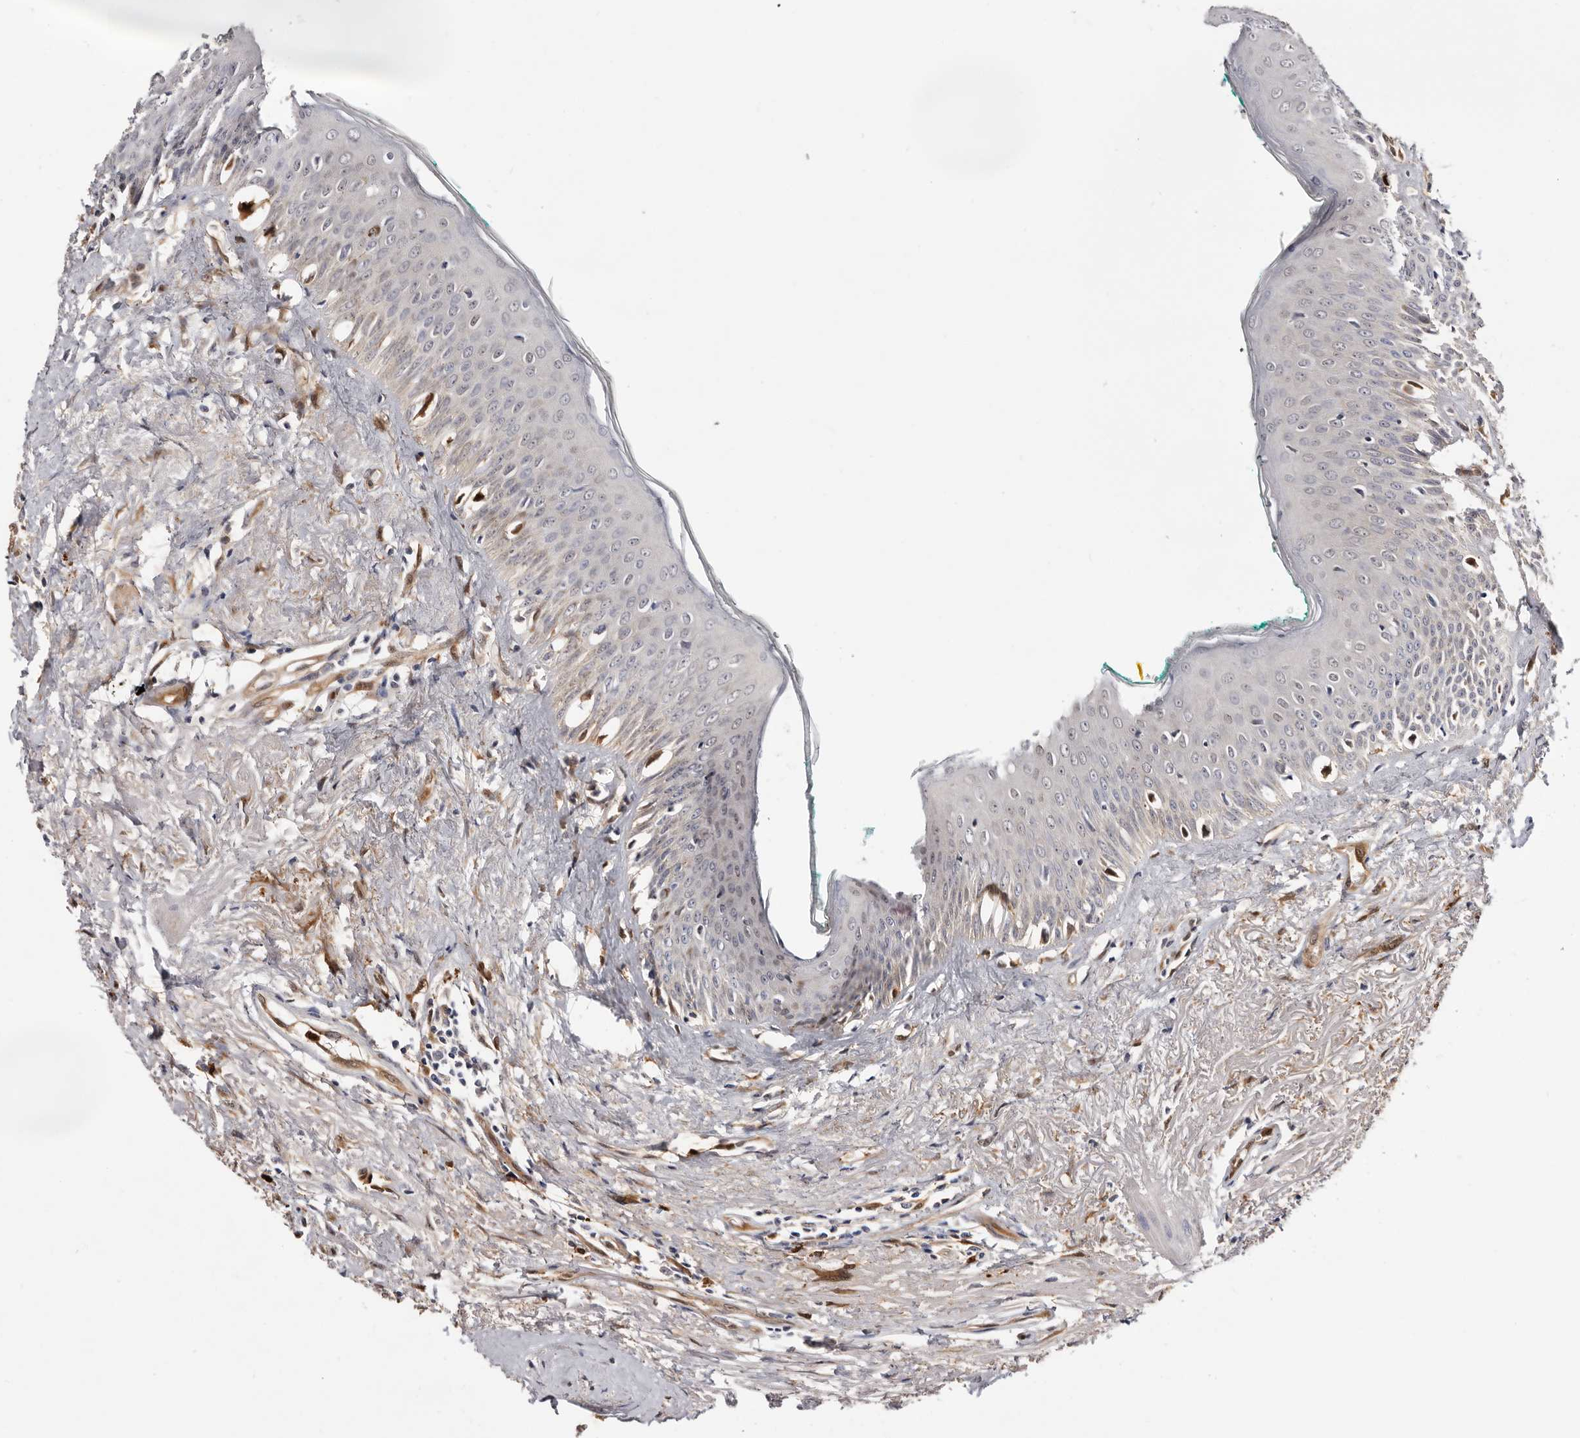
{"staining": {"intensity": "negative", "quantity": "none", "location": "none"}, "tissue": "oral mucosa", "cell_type": "Squamous epithelial cells", "image_type": "normal", "snomed": [{"axis": "morphology", "description": "Normal tissue, NOS"}, {"axis": "topography", "description": "Oral tissue"}], "caption": "IHC of normal oral mucosa exhibits no staining in squamous epithelial cells. Nuclei are stained in blue.", "gene": "TP53I3", "patient": {"sex": "female", "age": 70}}